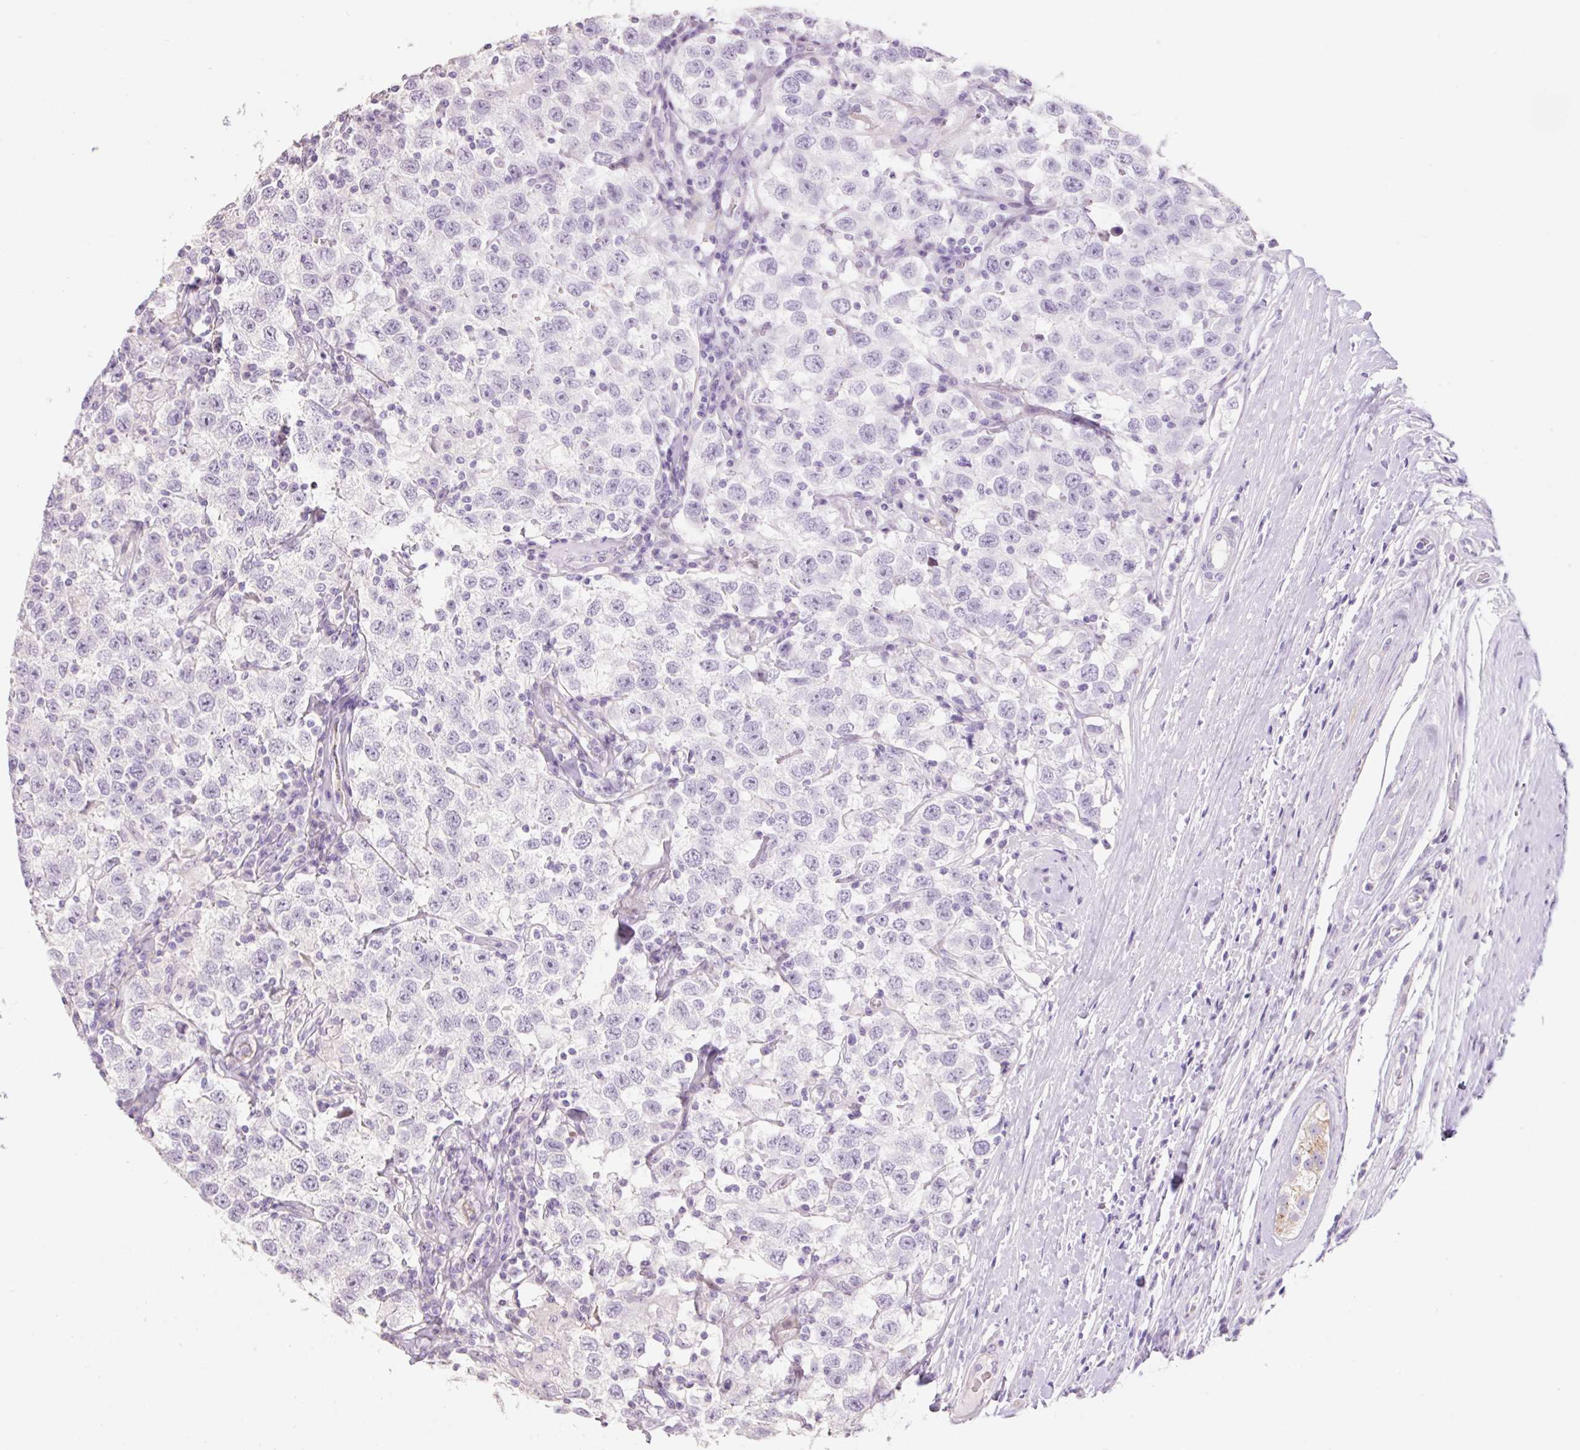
{"staining": {"intensity": "negative", "quantity": "none", "location": "none"}, "tissue": "testis cancer", "cell_type": "Tumor cells", "image_type": "cancer", "snomed": [{"axis": "morphology", "description": "Seminoma, NOS"}, {"axis": "topography", "description": "Testis"}], "caption": "IHC of human testis cancer (seminoma) displays no expression in tumor cells.", "gene": "ZNF552", "patient": {"sex": "male", "age": 41}}